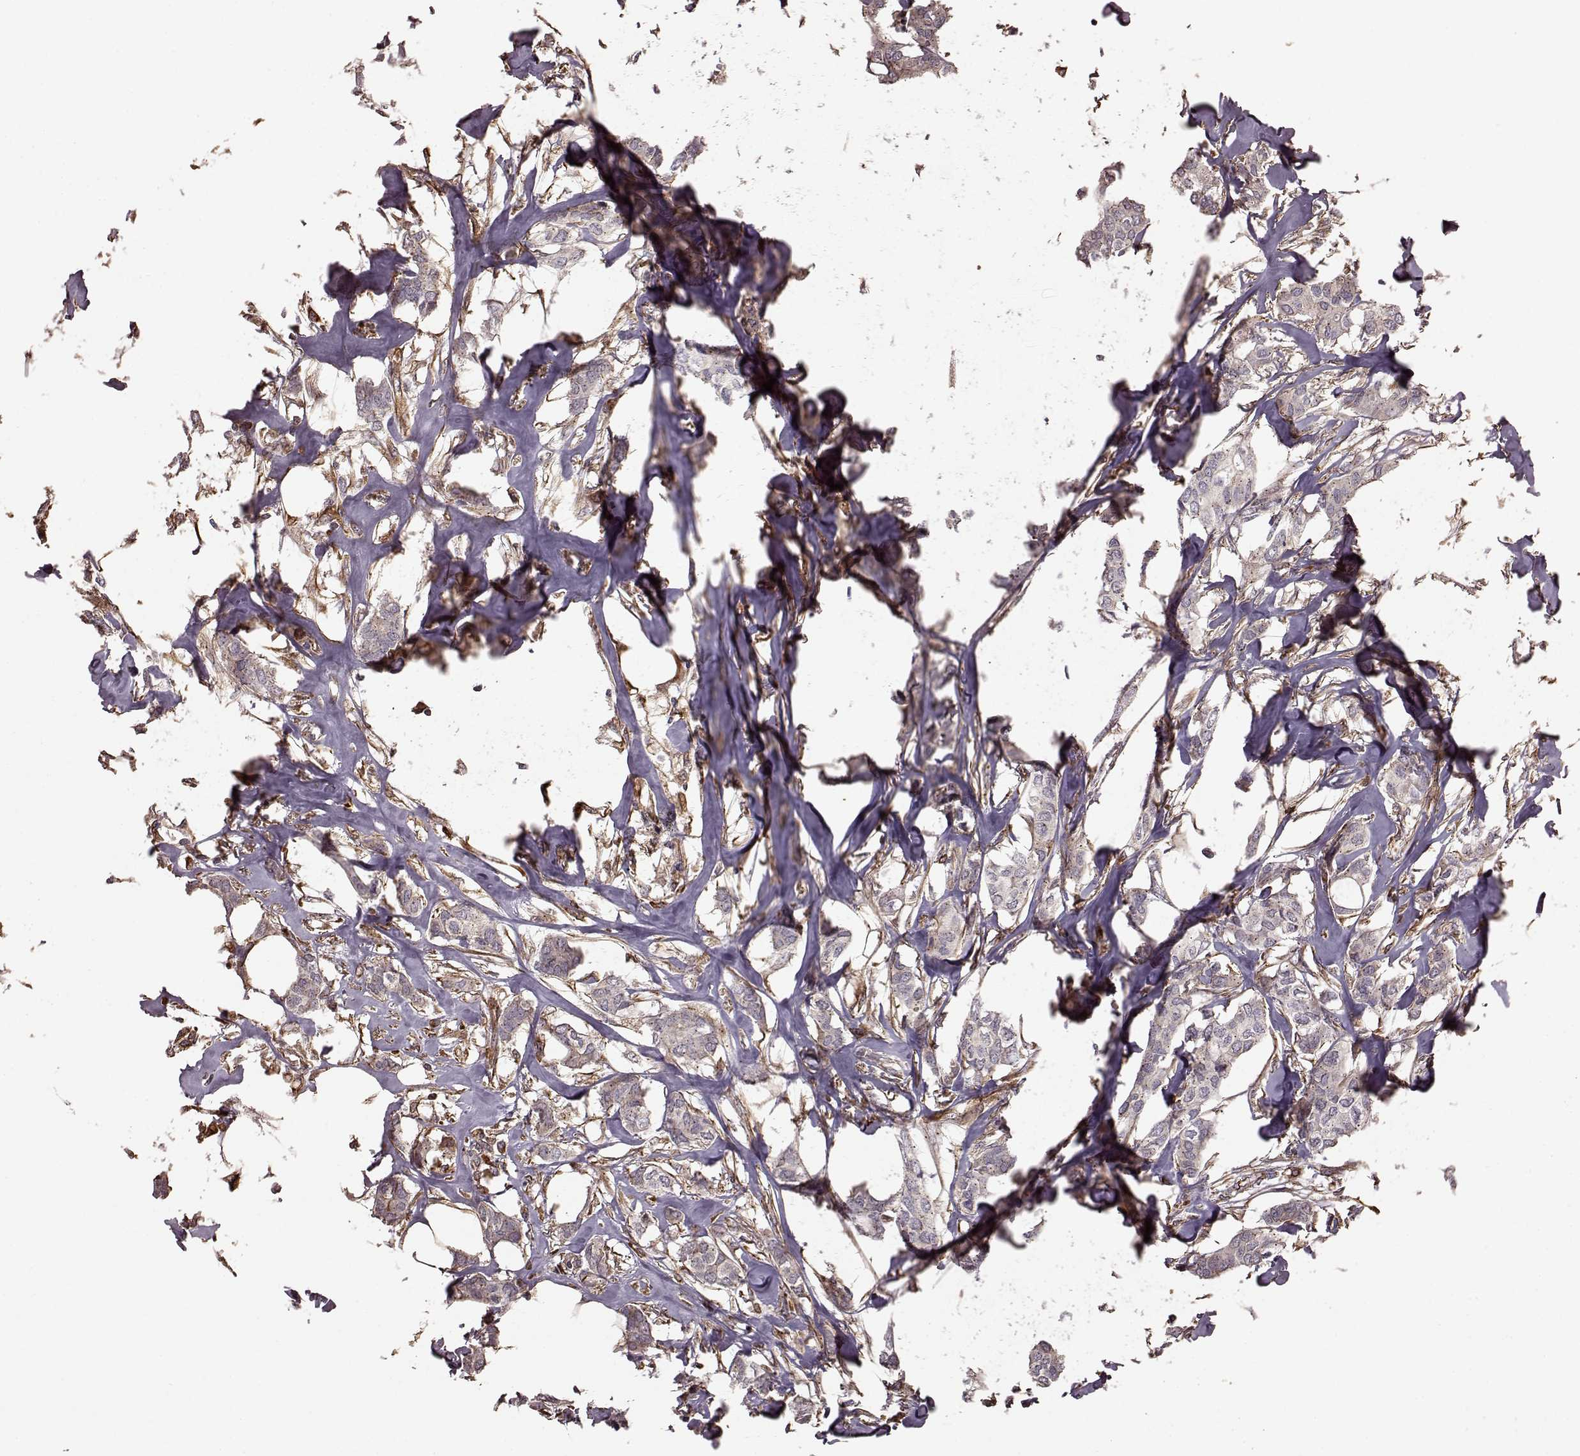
{"staining": {"intensity": "negative", "quantity": "none", "location": "none"}, "tissue": "breast cancer", "cell_type": "Tumor cells", "image_type": "cancer", "snomed": [{"axis": "morphology", "description": "Duct carcinoma"}, {"axis": "topography", "description": "Breast"}], "caption": "IHC photomicrograph of human breast cancer (invasive ductal carcinoma) stained for a protein (brown), which demonstrates no expression in tumor cells.", "gene": "NTF3", "patient": {"sex": "female", "age": 62}}